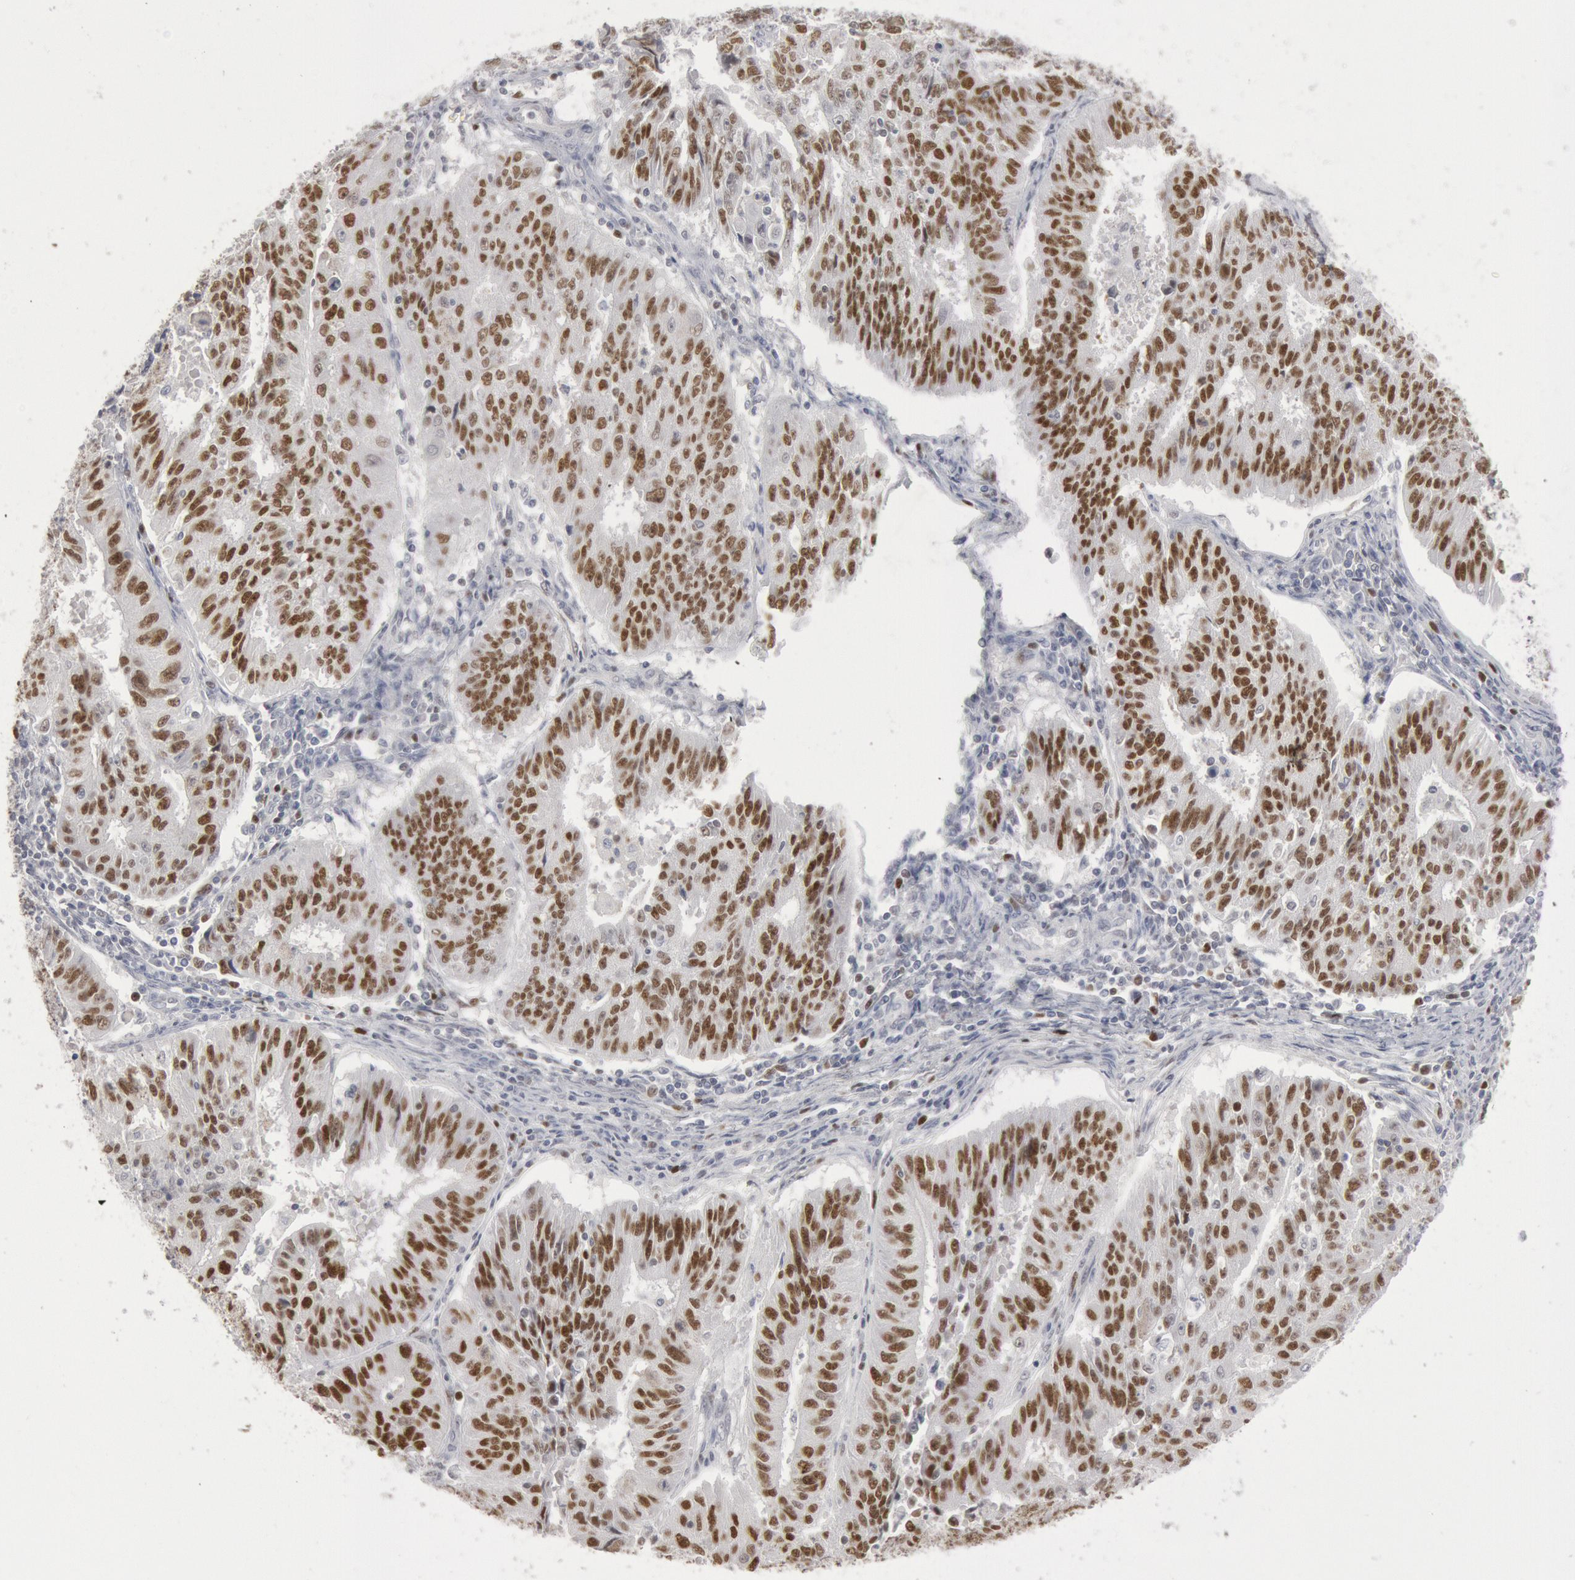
{"staining": {"intensity": "moderate", "quantity": ">75%", "location": "nuclear"}, "tissue": "endometrial cancer", "cell_type": "Tumor cells", "image_type": "cancer", "snomed": [{"axis": "morphology", "description": "Adenocarcinoma, NOS"}, {"axis": "topography", "description": "Endometrium"}], "caption": "This photomicrograph displays immunohistochemistry staining of adenocarcinoma (endometrial), with medium moderate nuclear expression in about >75% of tumor cells.", "gene": "WDHD1", "patient": {"sex": "female", "age": 42}}